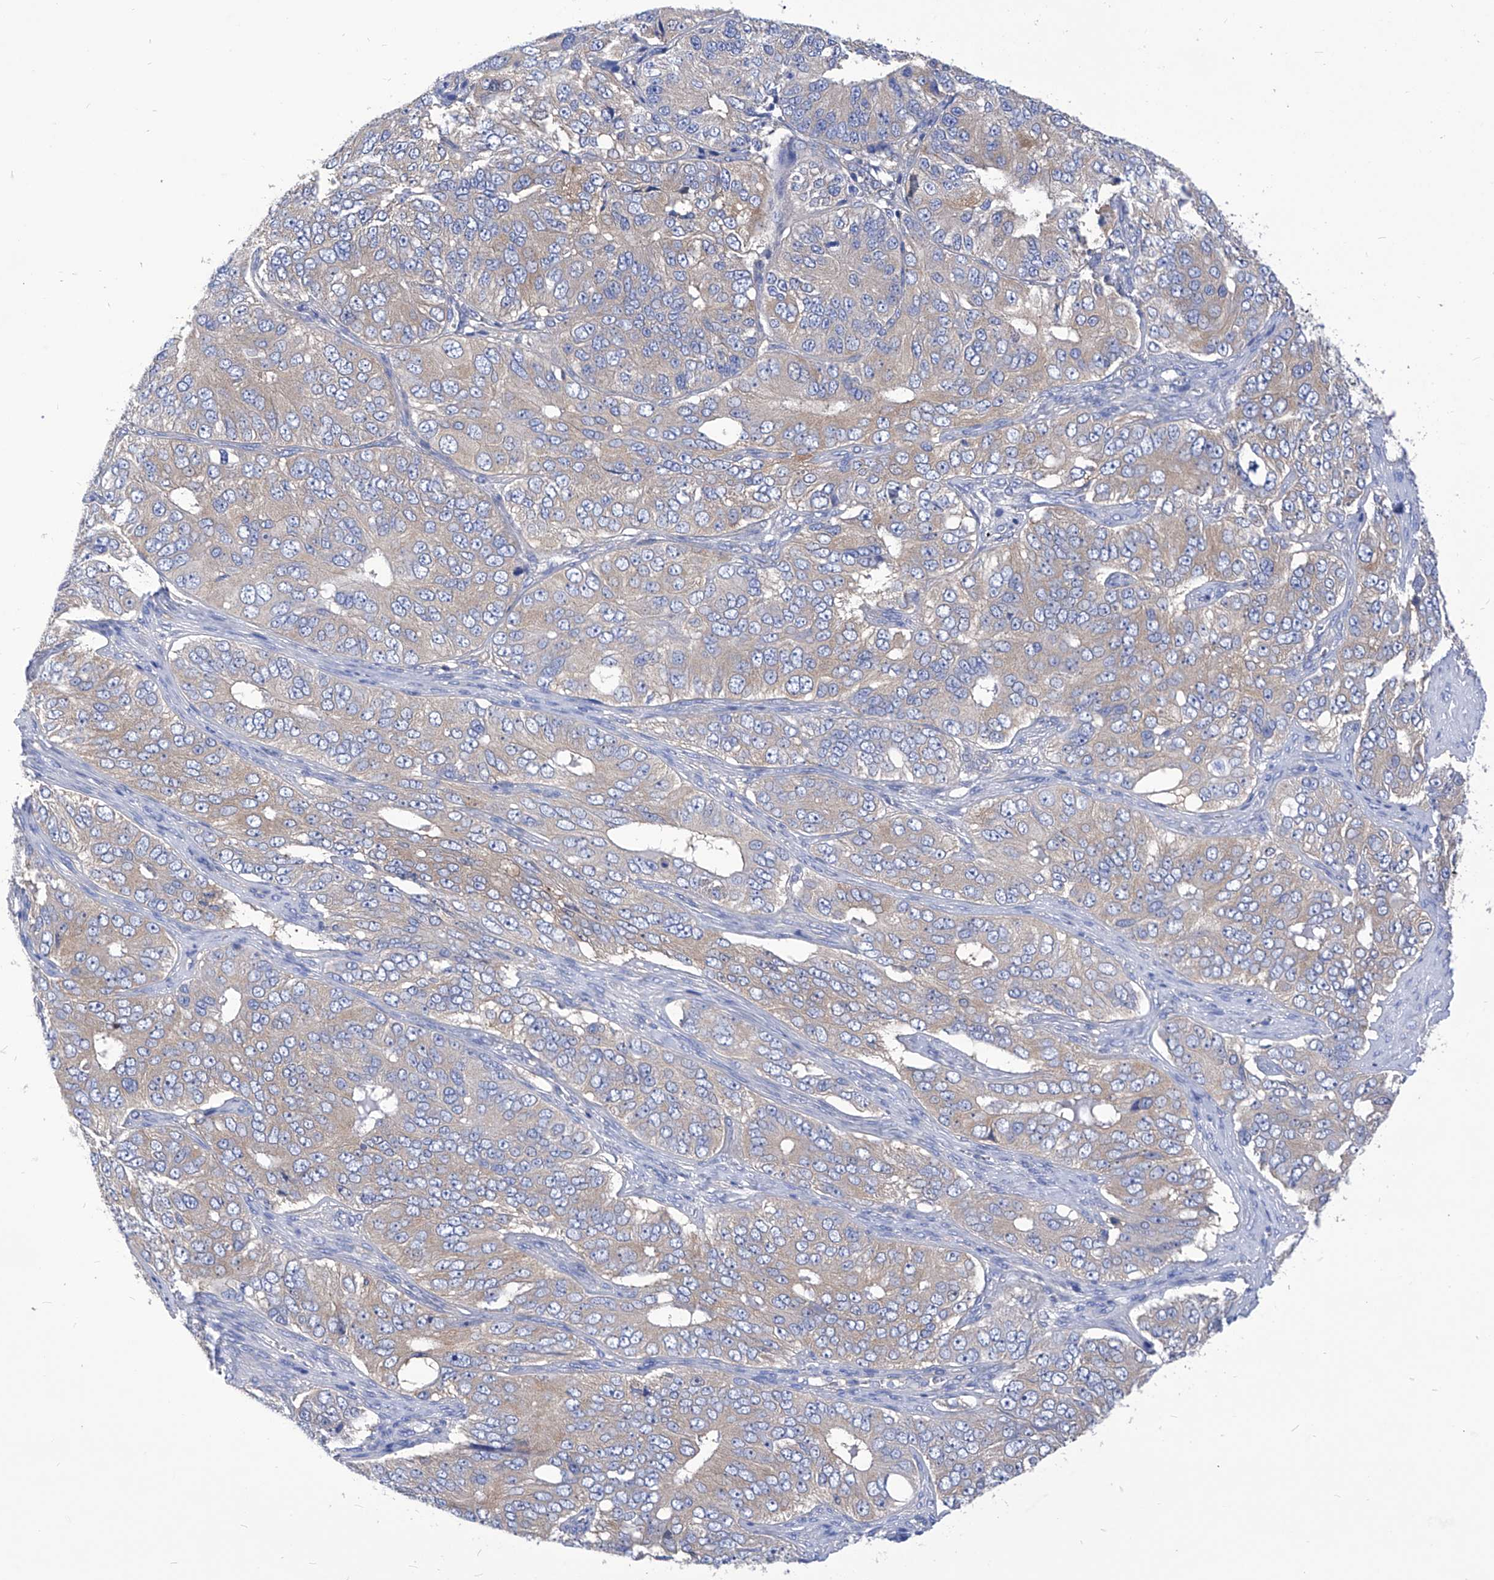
{"staining": {"intensity": "weak", "quantity": "25%-75%", "location": "cytoplasmic/membranous"}, "tissue": "ovarian cancer", "cell_type": "Tumor cells", "image_type": "cancer", "snomed": [{"axis": "morphology", "description": "Carcinoma, endometroid"}, {"axis": "topography", "description": "Ovary"}], "caption": "IHC of ovarian cancer (endometroid carcinoma) shows low levels of weak cytoplasmic/membranous staining in approximately 25%-75% of tumor cells.", "gene": "XPNPEP1", "patient": {"sex": "female", "age": 51}}